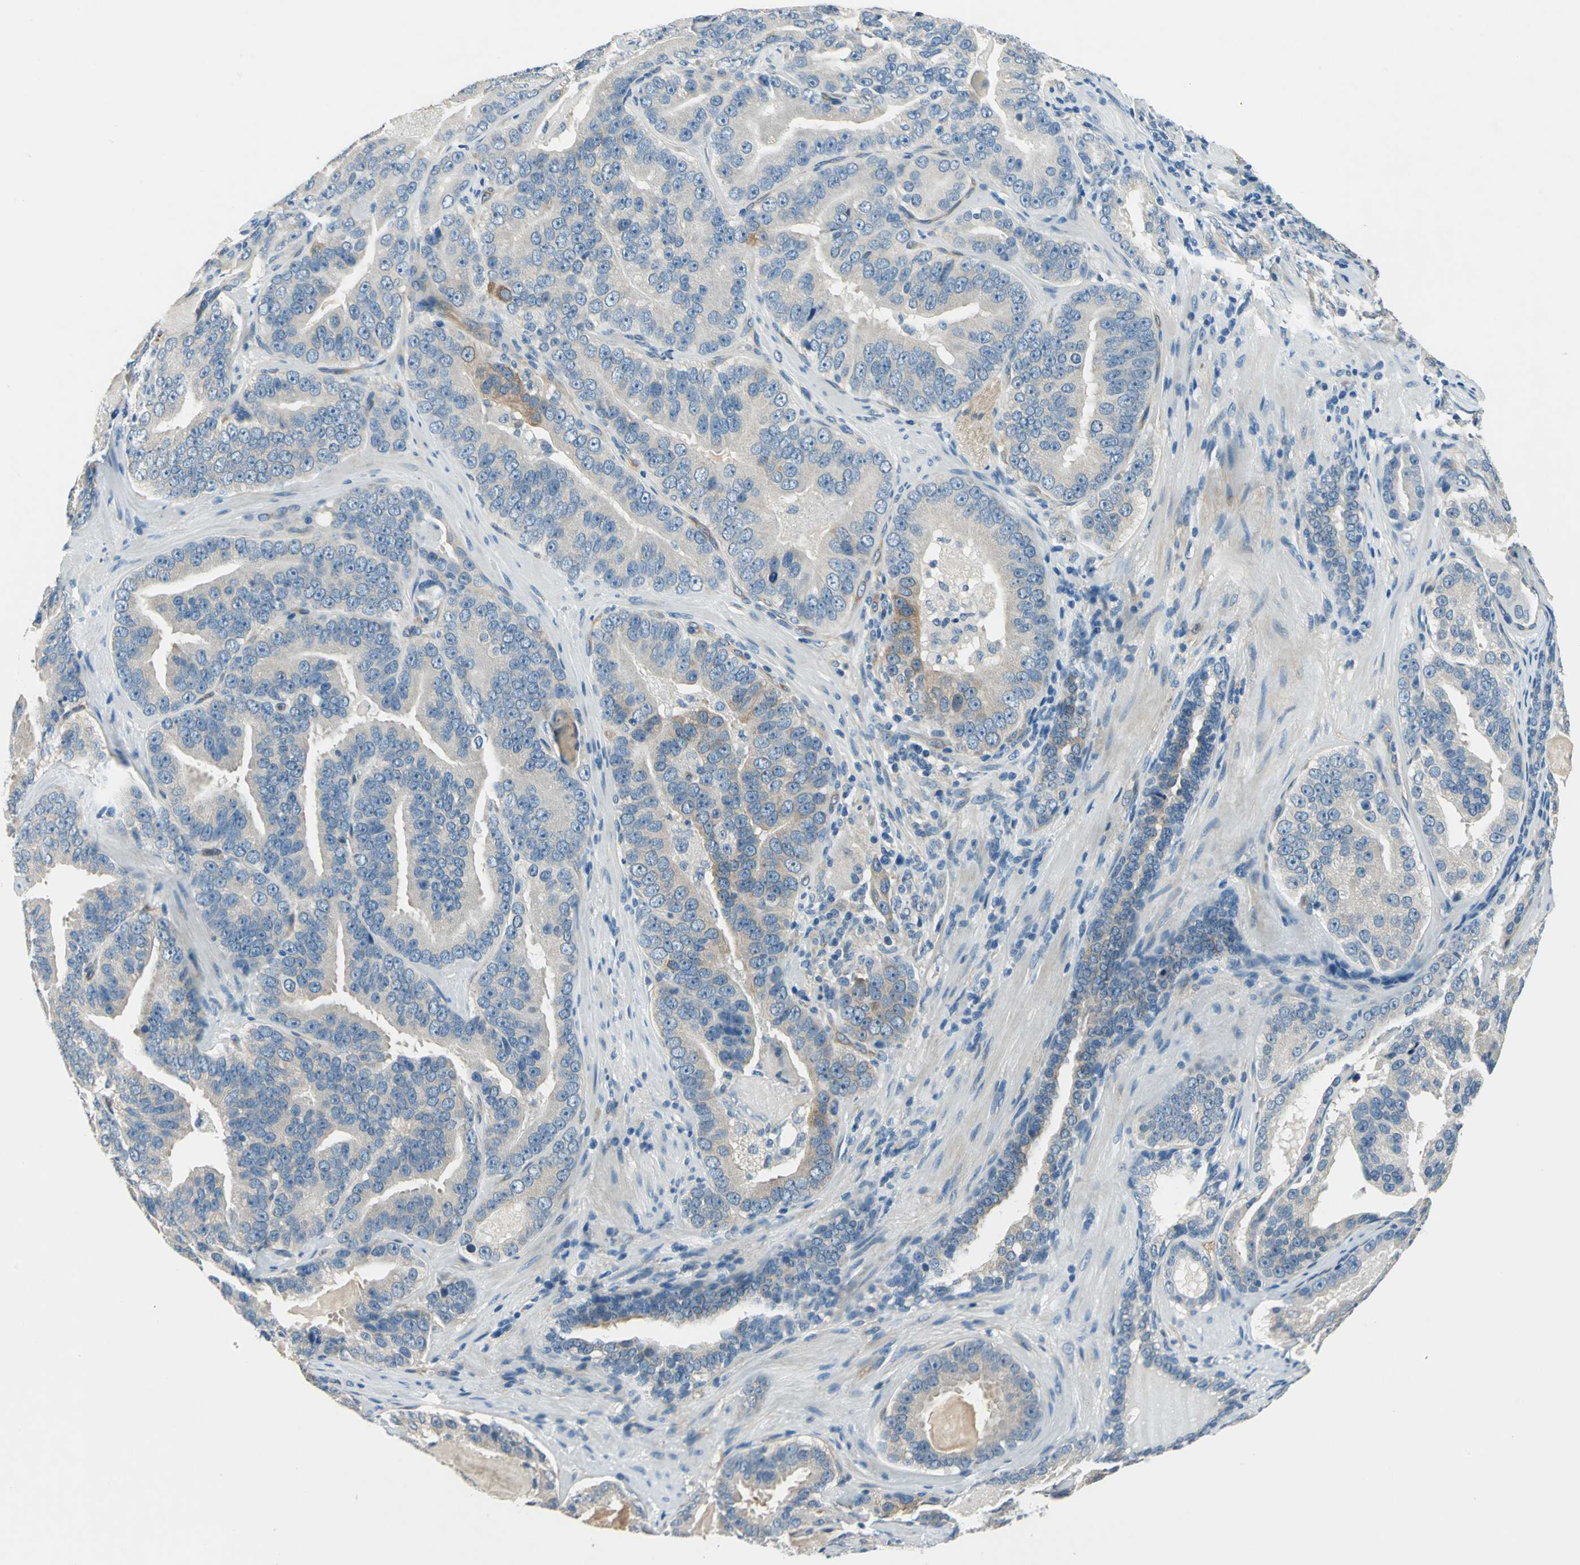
{"staining": {"intensity": "weak", "quantity": "<25%", "location": "cytoplasmic/membranous"}, "tissue": "prostate cancer", "cell_type": "Tumor cells", "image_type": "cancer", "snomed": [{"axis": "morphology", "description": "Adenocarcinoma, Low grade"}, {"axis": "topography", "description": "Prostate"}], "caption": "Tumor cells show no significant staining in prostate cancer (low-grade adenocarcinoma).", "gene": "CDC42EP1", "patient": {"sex": "male", "age": 59}}